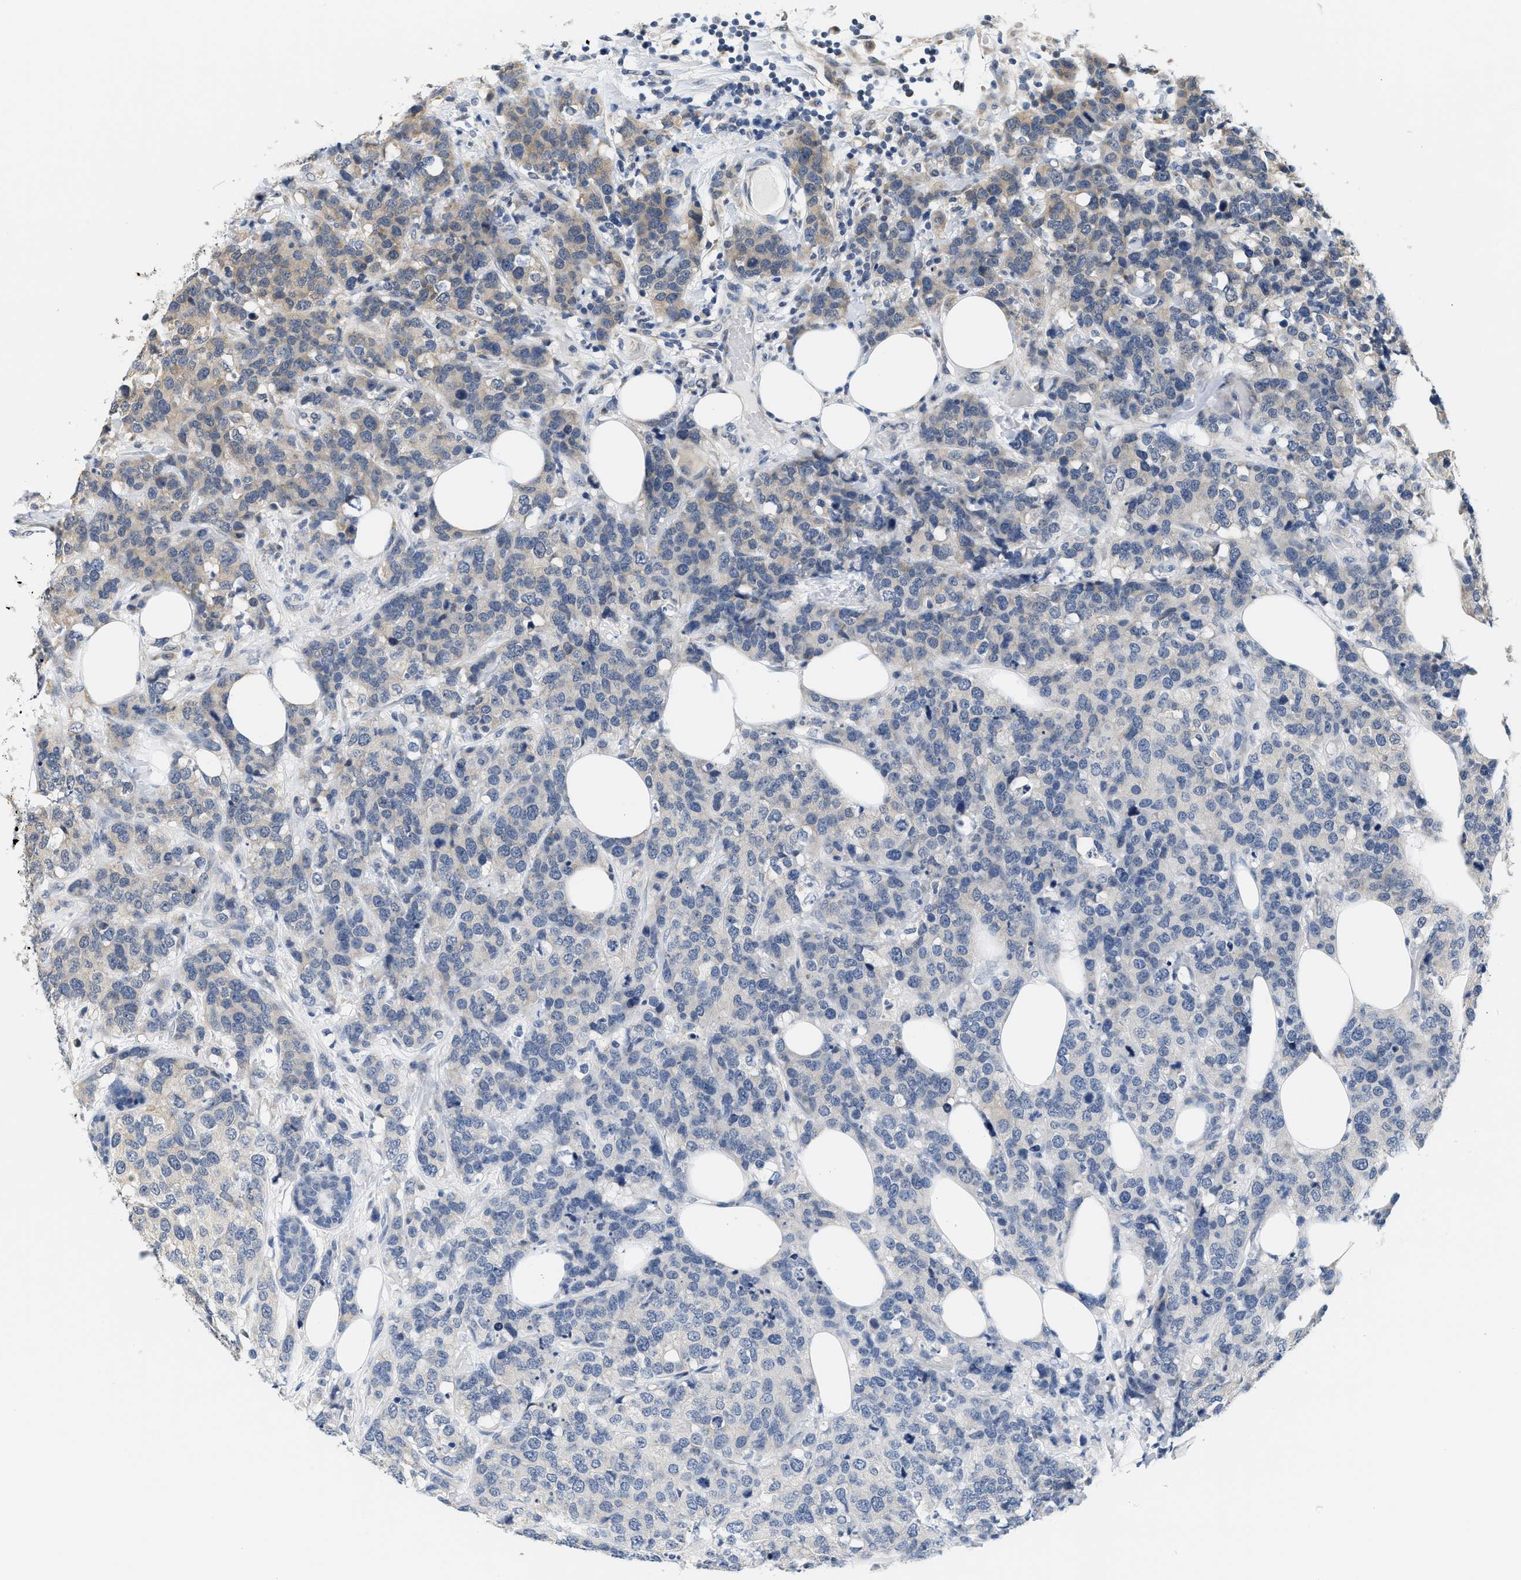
{"staining": {"intensity": "weak", "quantity": "<25%", "location": "cytoplasmic/membranous"}, "tissue": "breast cancer", "cell_type": "Tumor cells", "image_type": "cancer", "snomed": [{"axis": "morphology", "description": "Lobular carcinoma"}, {"axis": "topography", "description": "Breast"}], "caption": "Immunohistochemical staining of human breast lobular carcinoma demonstrates no significant positivity in tumor cells.", "gene": "GIGYF1", "patient": {"sex": "female", "age": 59}}